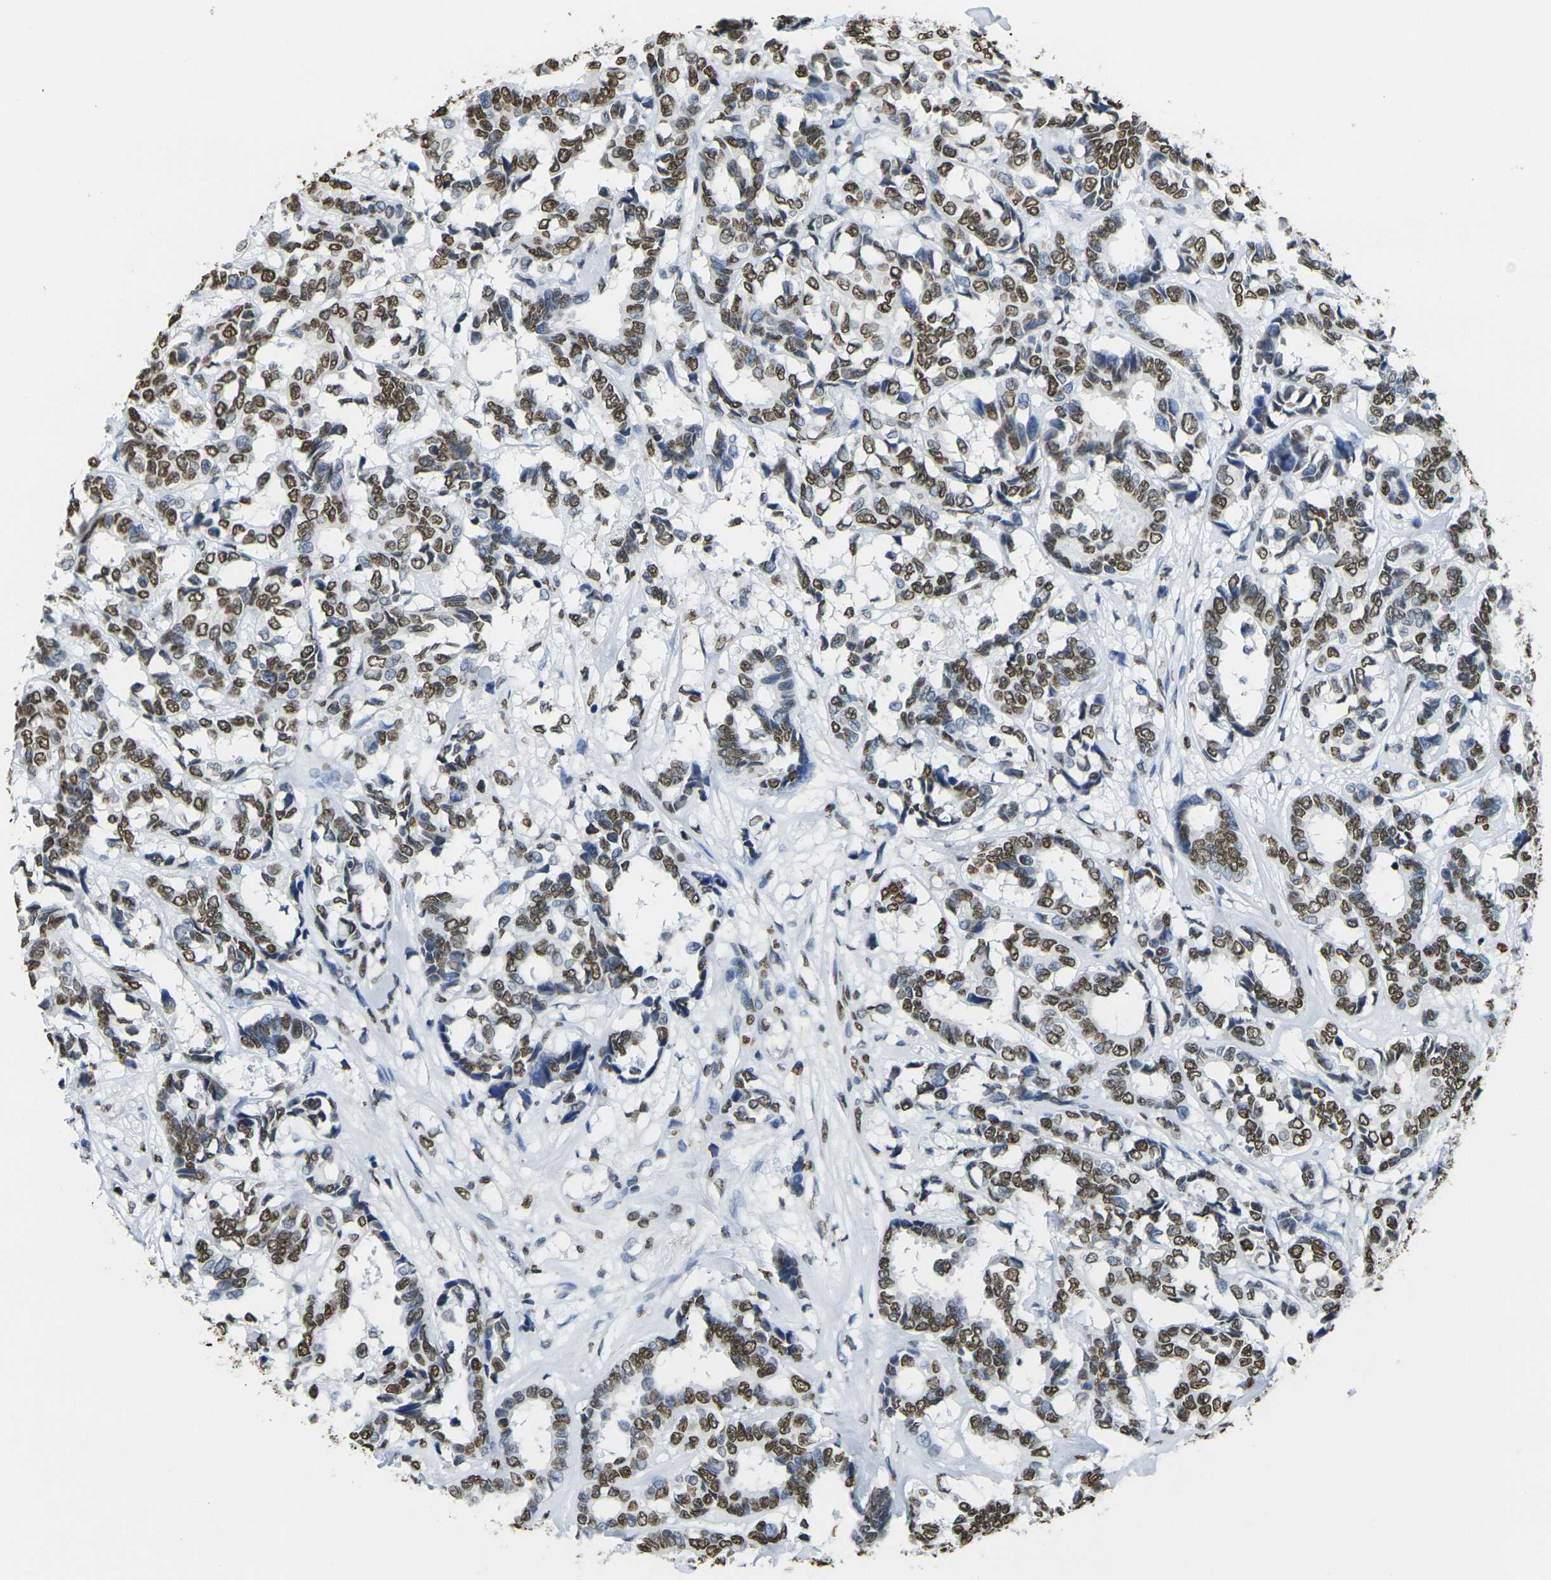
{"staining": {"intensity": "strong", "quantity": ">75%", "location": "nuclear"}, "tissue": "breast cancer", "cell_type": "Tumor cells", "image_type": "cancer", "snomed": [{"axis": "morphology", "description": "Duct carcinoma"}, {"axis": "topography", "description": "Breast"}], "caption": "An image of intraductal carcinoma (breast) stained for a protein demonstrates strong nuclear brown staining in tumor cells.", "gene": "DRAXIN", "patient": {"sex": "female", "age": 87}}